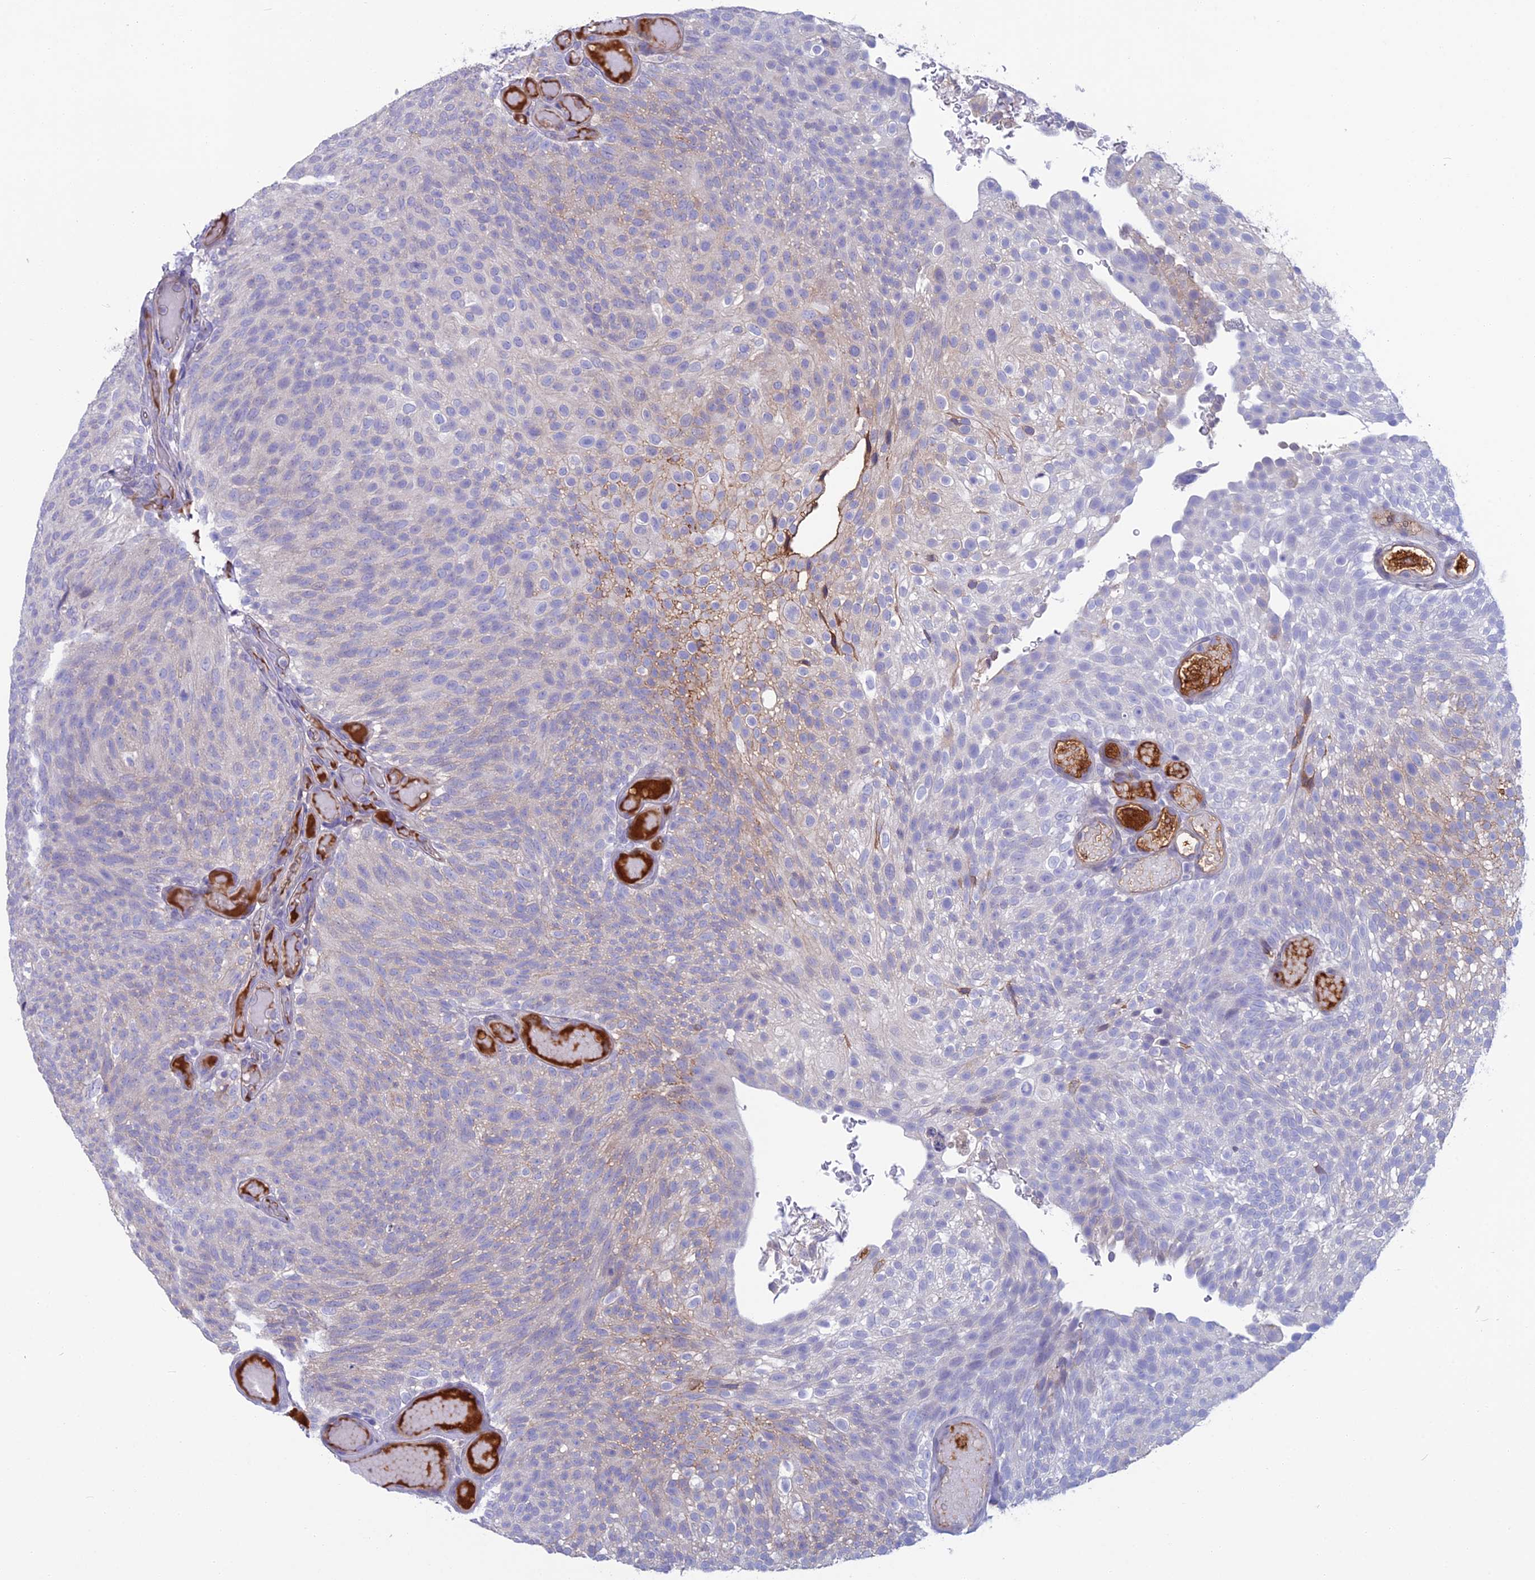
{"staining": {"intensity": "weak", "quantity": "<25%", "location": "cytoplasmic/membranous"}, "tissue": "urothelial cancer", "cell_type": "Tumor cells", "image_type": "cancer", "snomed": [{"axis": "morphology", "description": "Urothelial carcinoma, Low grade"}, {"axis": "topography", "description": "Urinary bladder"}], "caption": "Immunohistochemical staining of urothelial cancer exhibits no significant staining in tumor cells.", "gene": "SNAP91", "patient": {"sex": "male", "age": 78}}